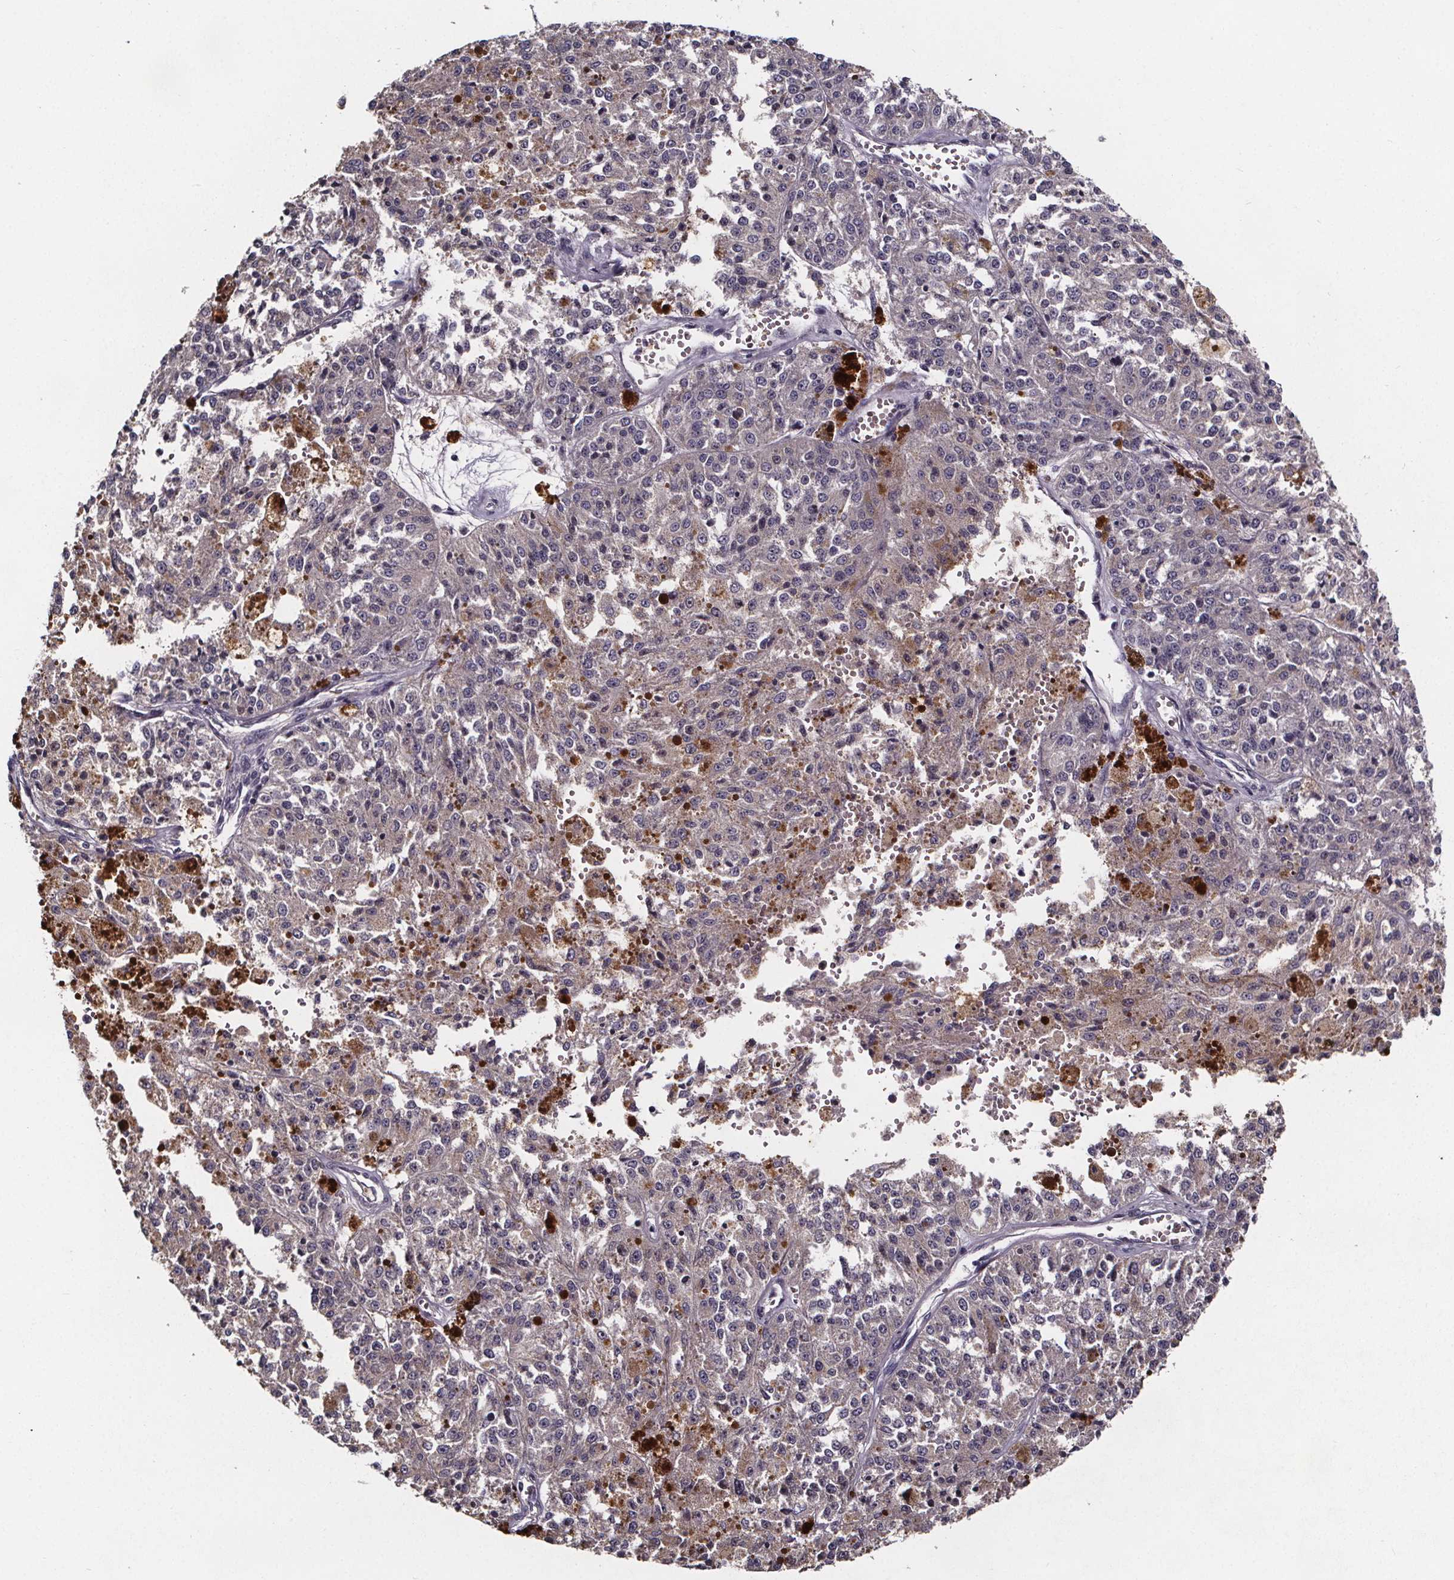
{"staining": {"intensity": "negative", "quantity": "none", "location": "none"}, "tissue": "melanoma", "cell_type": "Tumor cells", "image_type": "cancer", "snomed": [{"axis": "morphology", "description": "Malignant melanoma, Metastatic site"}, {"axis": "topography", "description": "Lymph node"}], "caption": "Malignant melanoma (metastatic site) stained for a protein using immunohistochemistry (IHC) displays no positivity tumor cells.", "gene": "SMIM1", "patient": {"sex": "female", "age": 64}}